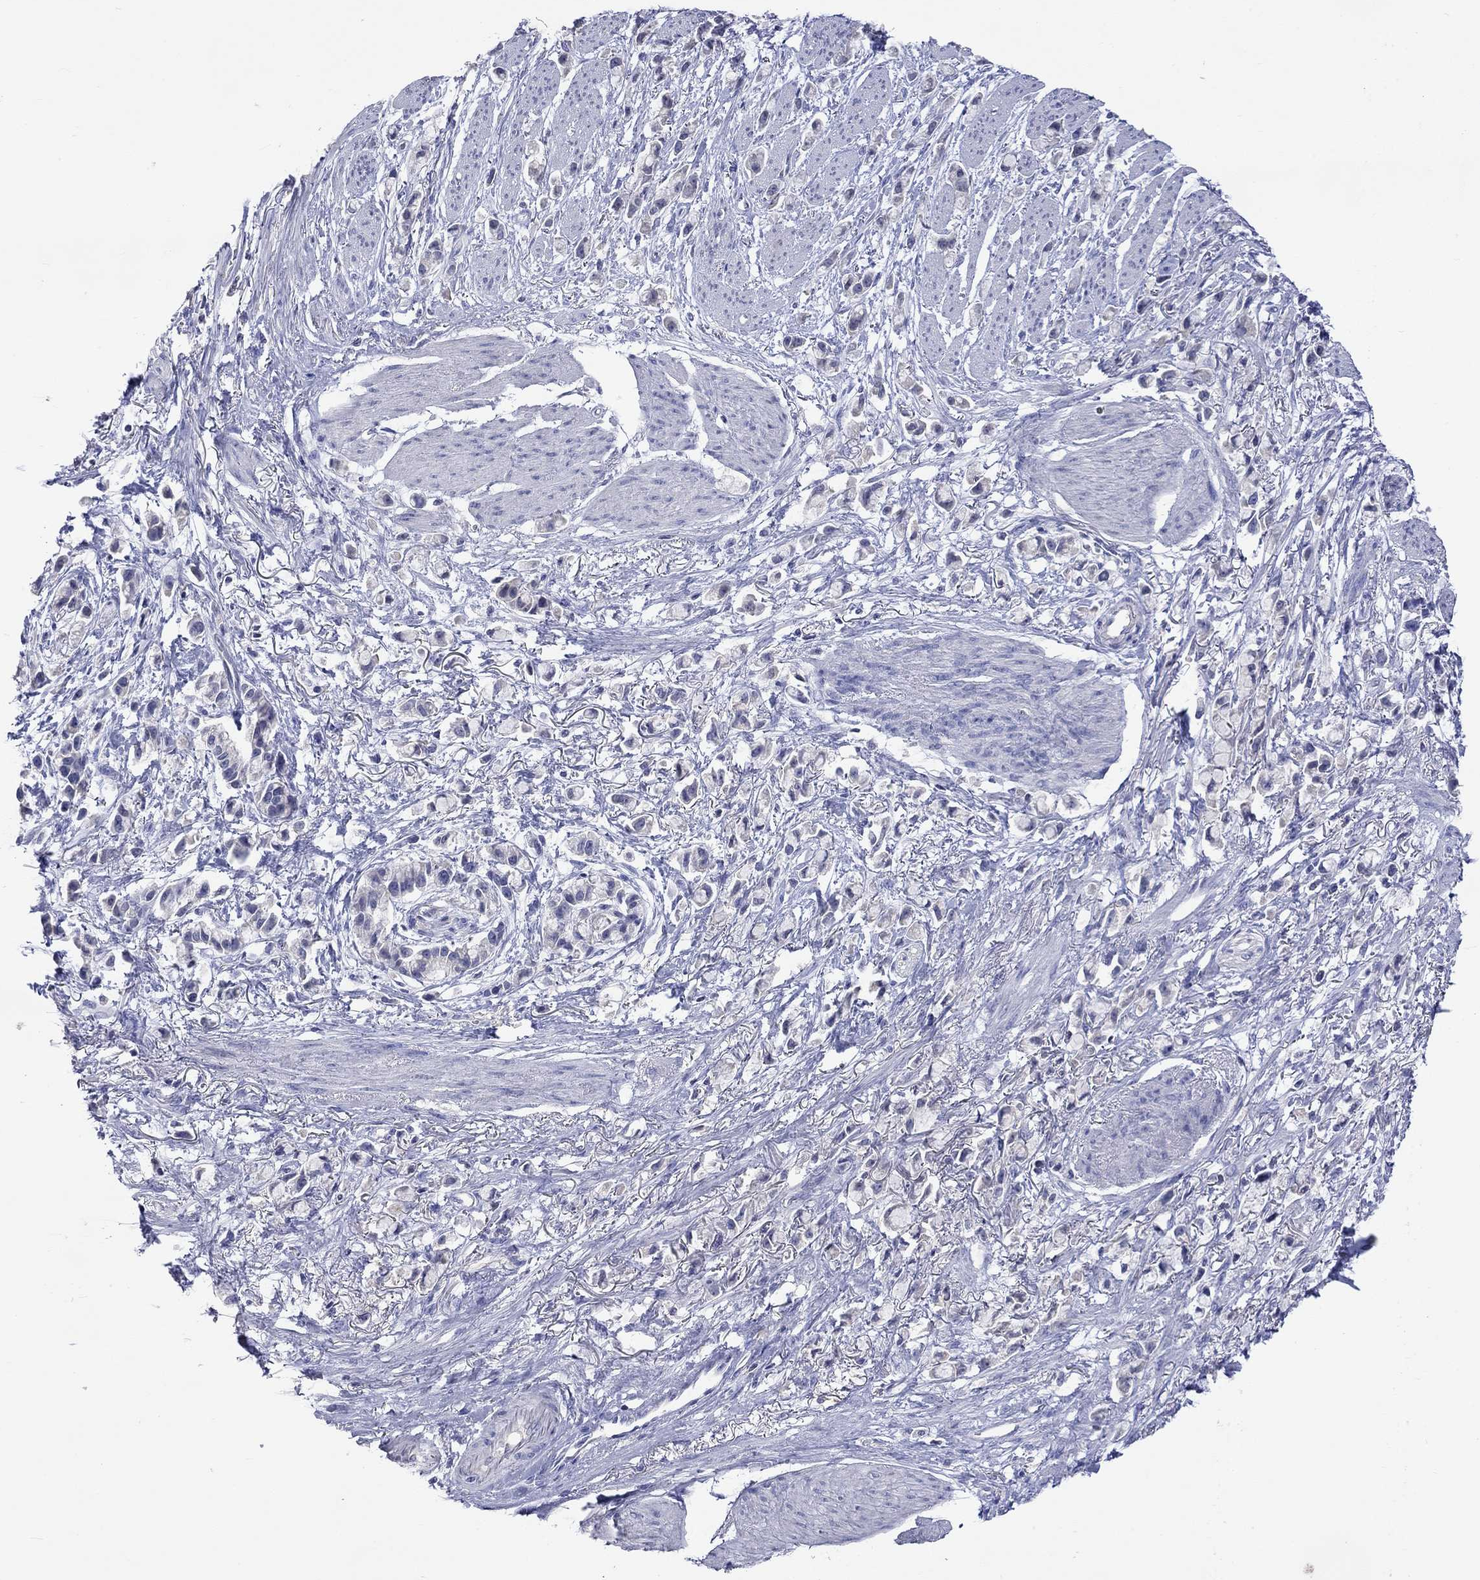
{"staining": {"intensity": "negative", "quantity": "none", "location": "none"}, "tissue": "stomach cancer", "cell_type": "Tumor cells", "image_type": "cancer", "snomed": [{"axis": "morphology", "description": "Adenocarcinoma, NOS"}, {"axis": "topography", "description": "Stomach"}], "caption": "DAB immunohistochemical staining of human adenocarcinoma (stomach) shows no significant expression in tumor cells.", "gene": "LRFN4", "patient": {"sex": "female", "age": 81}}